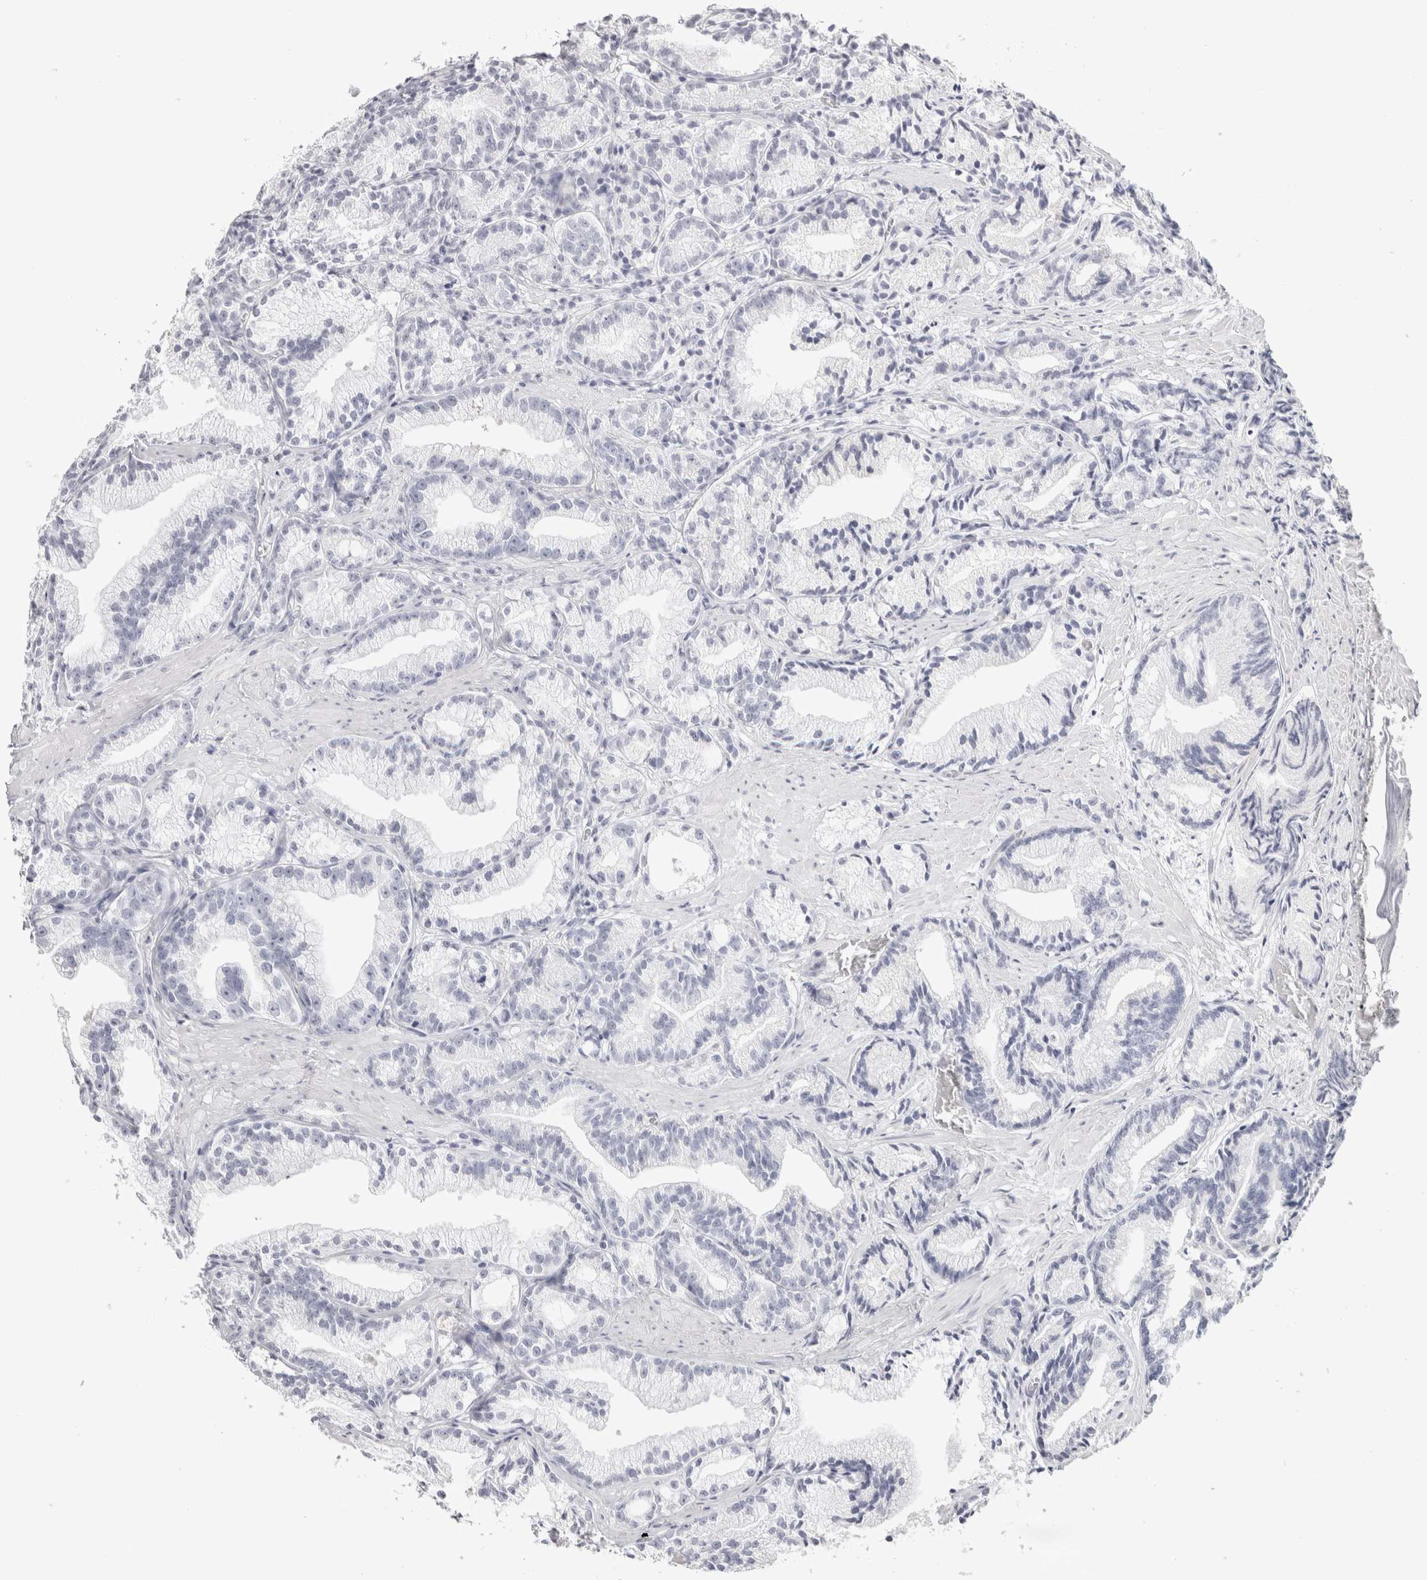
{"staining": {"intensity": "negative", "quantity": "none", "location": "none"}, "tissue": "prostate cancer", "cell_type": "Tumor cells", "image_type": "cancer", "snomed": [{"axis": "morphology", "description": "Adenocarcinoma, Low grade"}, {"axis": "topography", "description": "Prostate"}], "caption": "Prostate adenocarcinoma (low-grade) stained for a protein using immunohistochemistry displays no expression tumor cells.", "gene": "GARIN1A", "patient": {"sex": "male", "age": 89}}